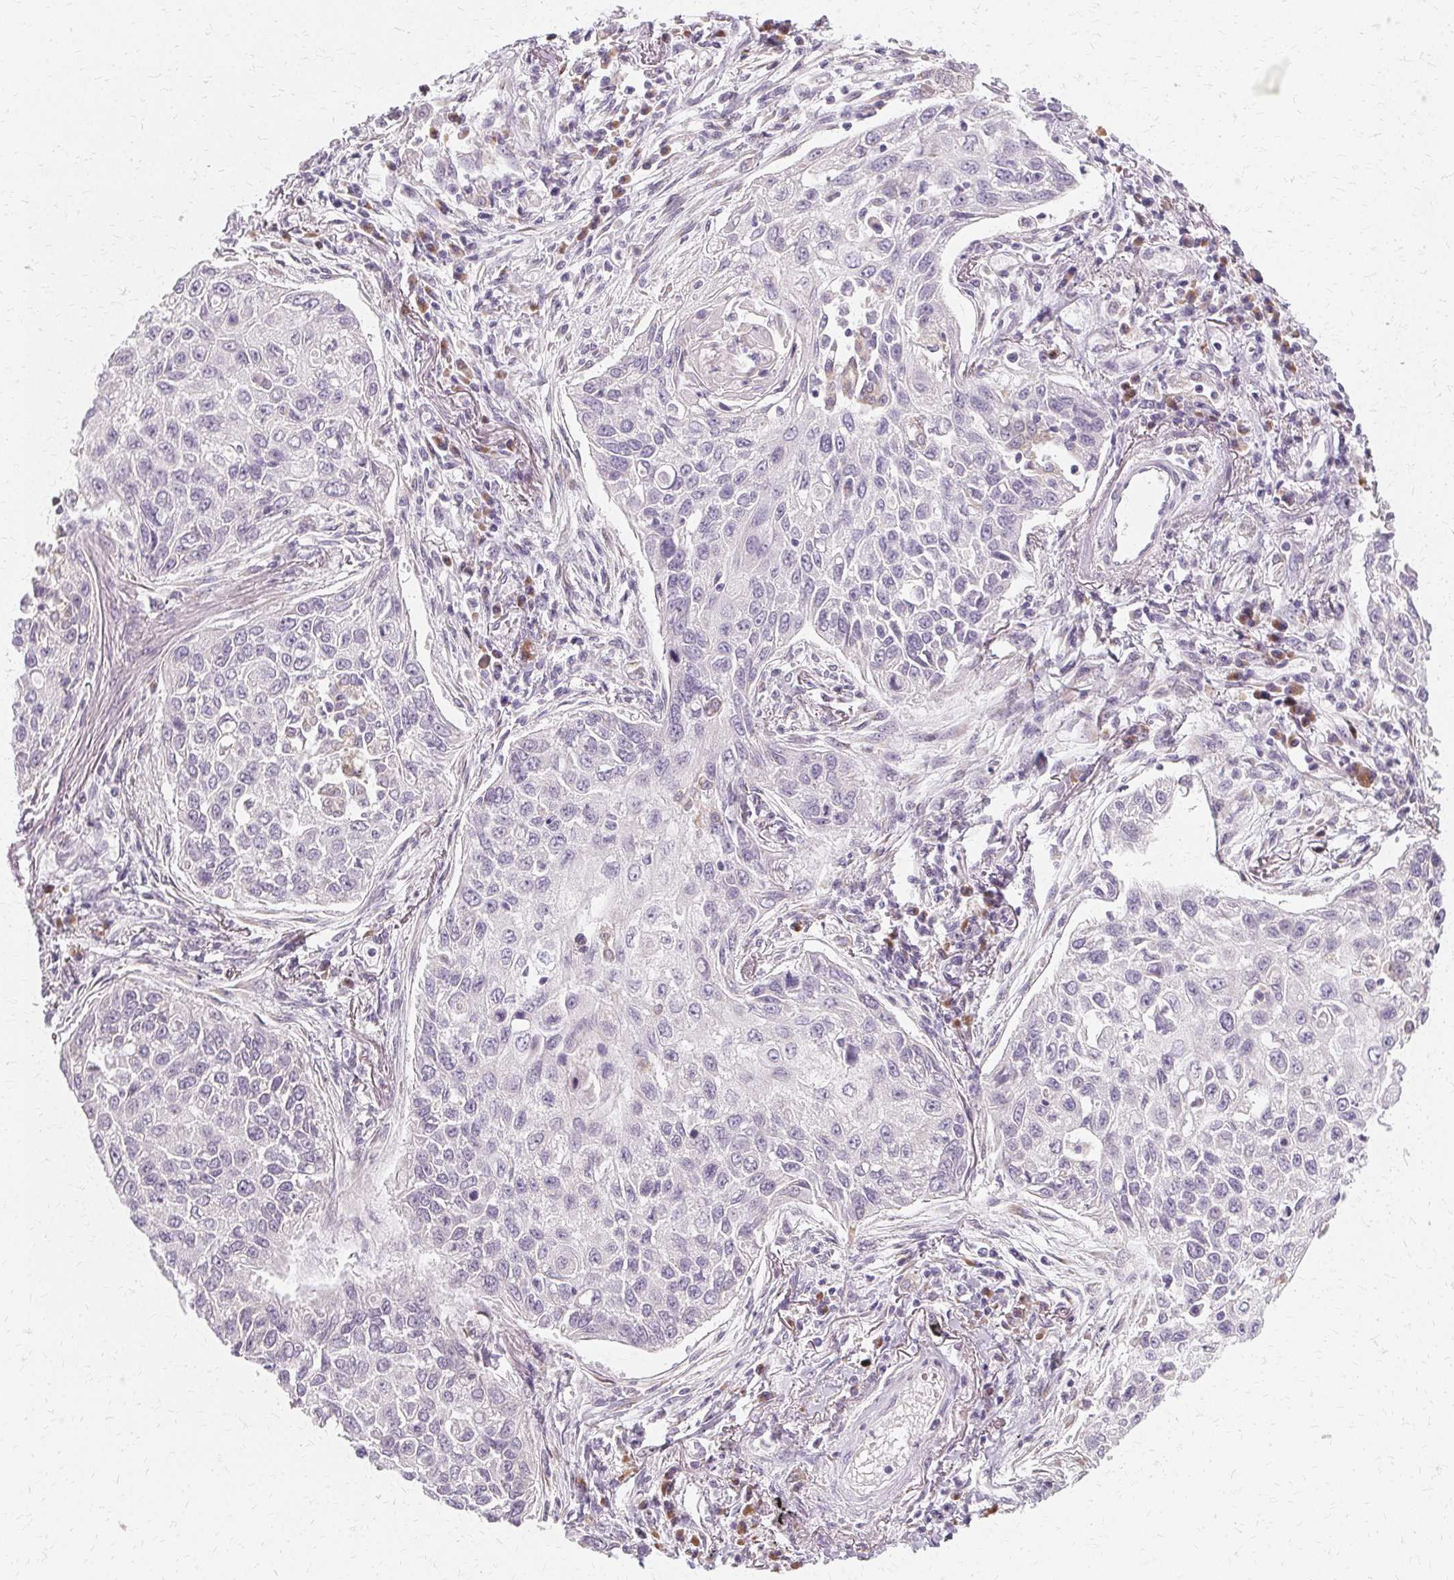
{"staining": {"intensity": "negative", "quantity": "none", "location": "none"}, "tissue": "lung cancer", "cell_type": "Tumor cells", "image_type": "cancer", "snomed": [{"axis": "morphology", "description": "Squamous cell carcinoma, NOS"}, {"axis": "topography", "description": "Lung"}], "caption": "Immunohistochemical staining of human lung cancer (squamous cell carcinoma) exhibits no significant expression in tumor cells.", "gene": "FCRL3", "patient": {"sex": "male", "age": 75}}